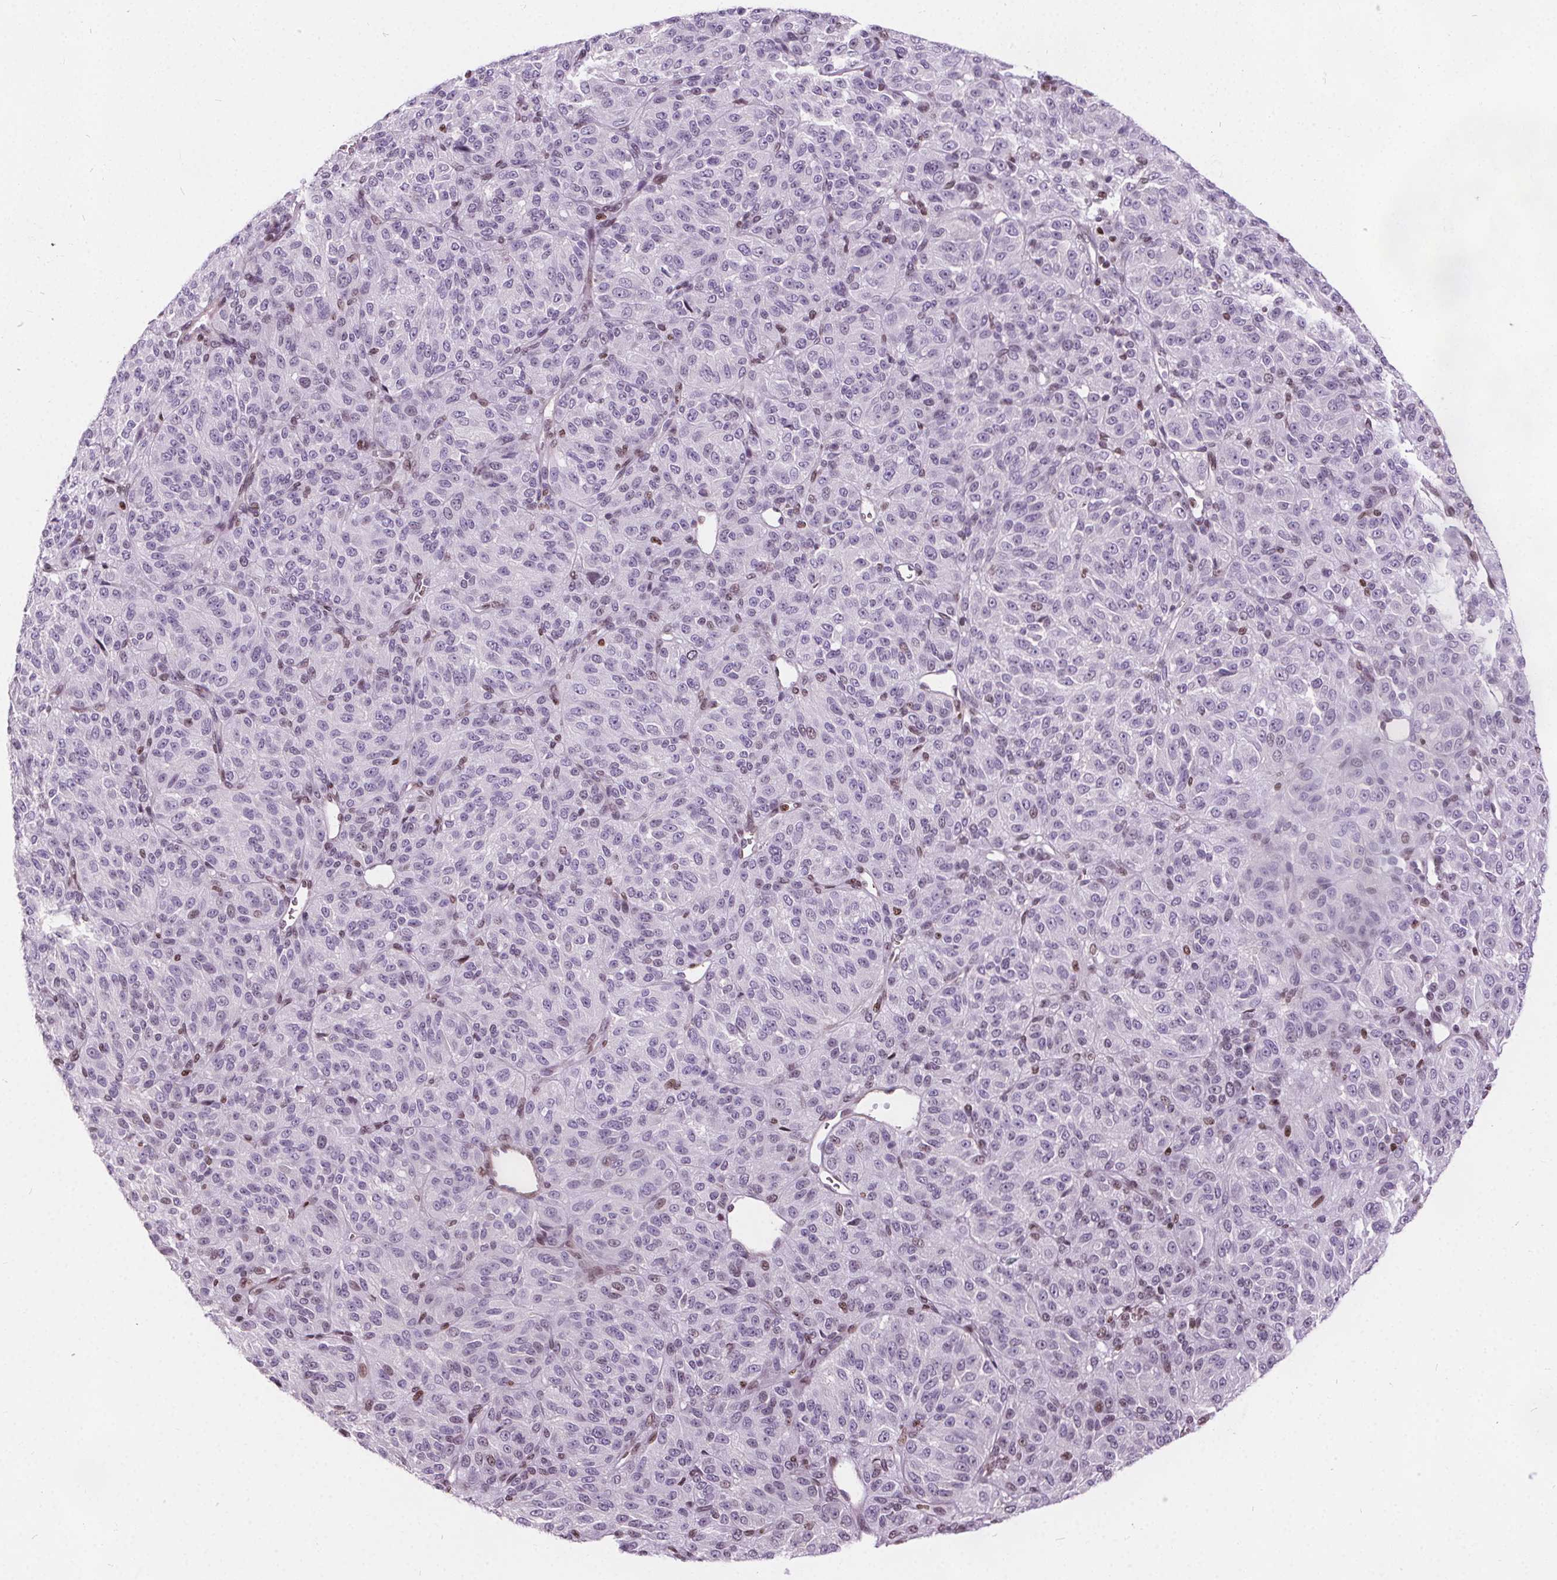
{"staining": {"intensity": "negative", "quantity": "none", "location": "none"}, "tissue": "melanoma", "cell_type": "Tumor cells", "image_type": "cancer", "snomed": [{"axis": "morphology", "description": "Malignant melanoma, Metastatic site"}, {"axis": "topography", "description": "Brain"}], "caption": "Tumor cells show no significant protein positivity in malignant melanoma (metastatic site). Nuclei are stained in blue.", "gene": "ISLR2", "patient": {"sex": "female", "age": 56}}